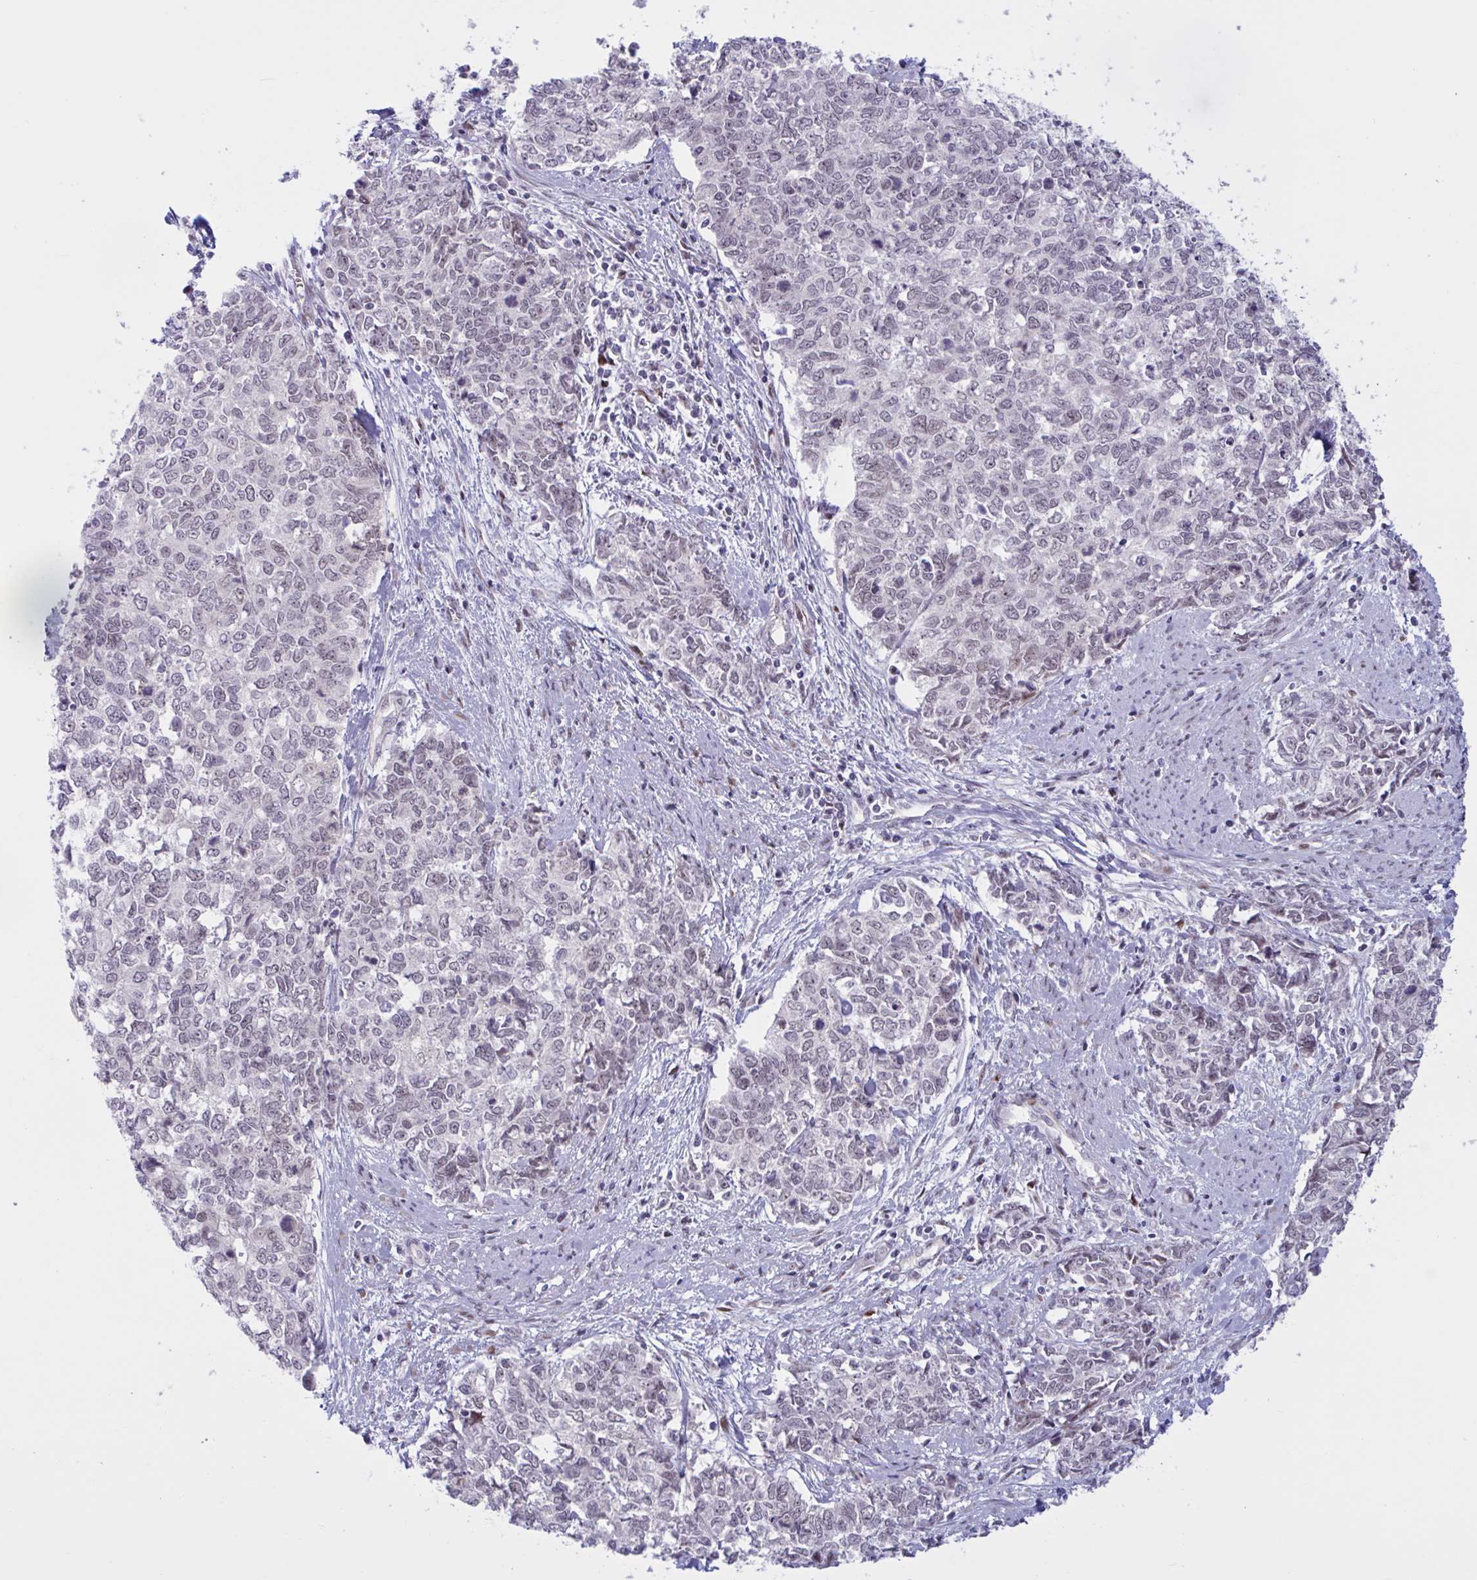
{"staining": {"intensity": "weak", "quantity": "25%-75%", "location": "nuclear"}, "tissue": "cervical cancer", "cell_type": "Tumor cells", "image_type": "cancer", "snomed": [{"axis": "morphology", "description": "Adenocarcinoma, NOS"}, {"axis": "topography", "description": "Cervix"}], "caption": "Cervical cancer (adenocarcinoma) stained with a protein marker displays weak staining in tumor cells.", "gene": "RBL1", "patient": {"sex": "female", "age": 63}}